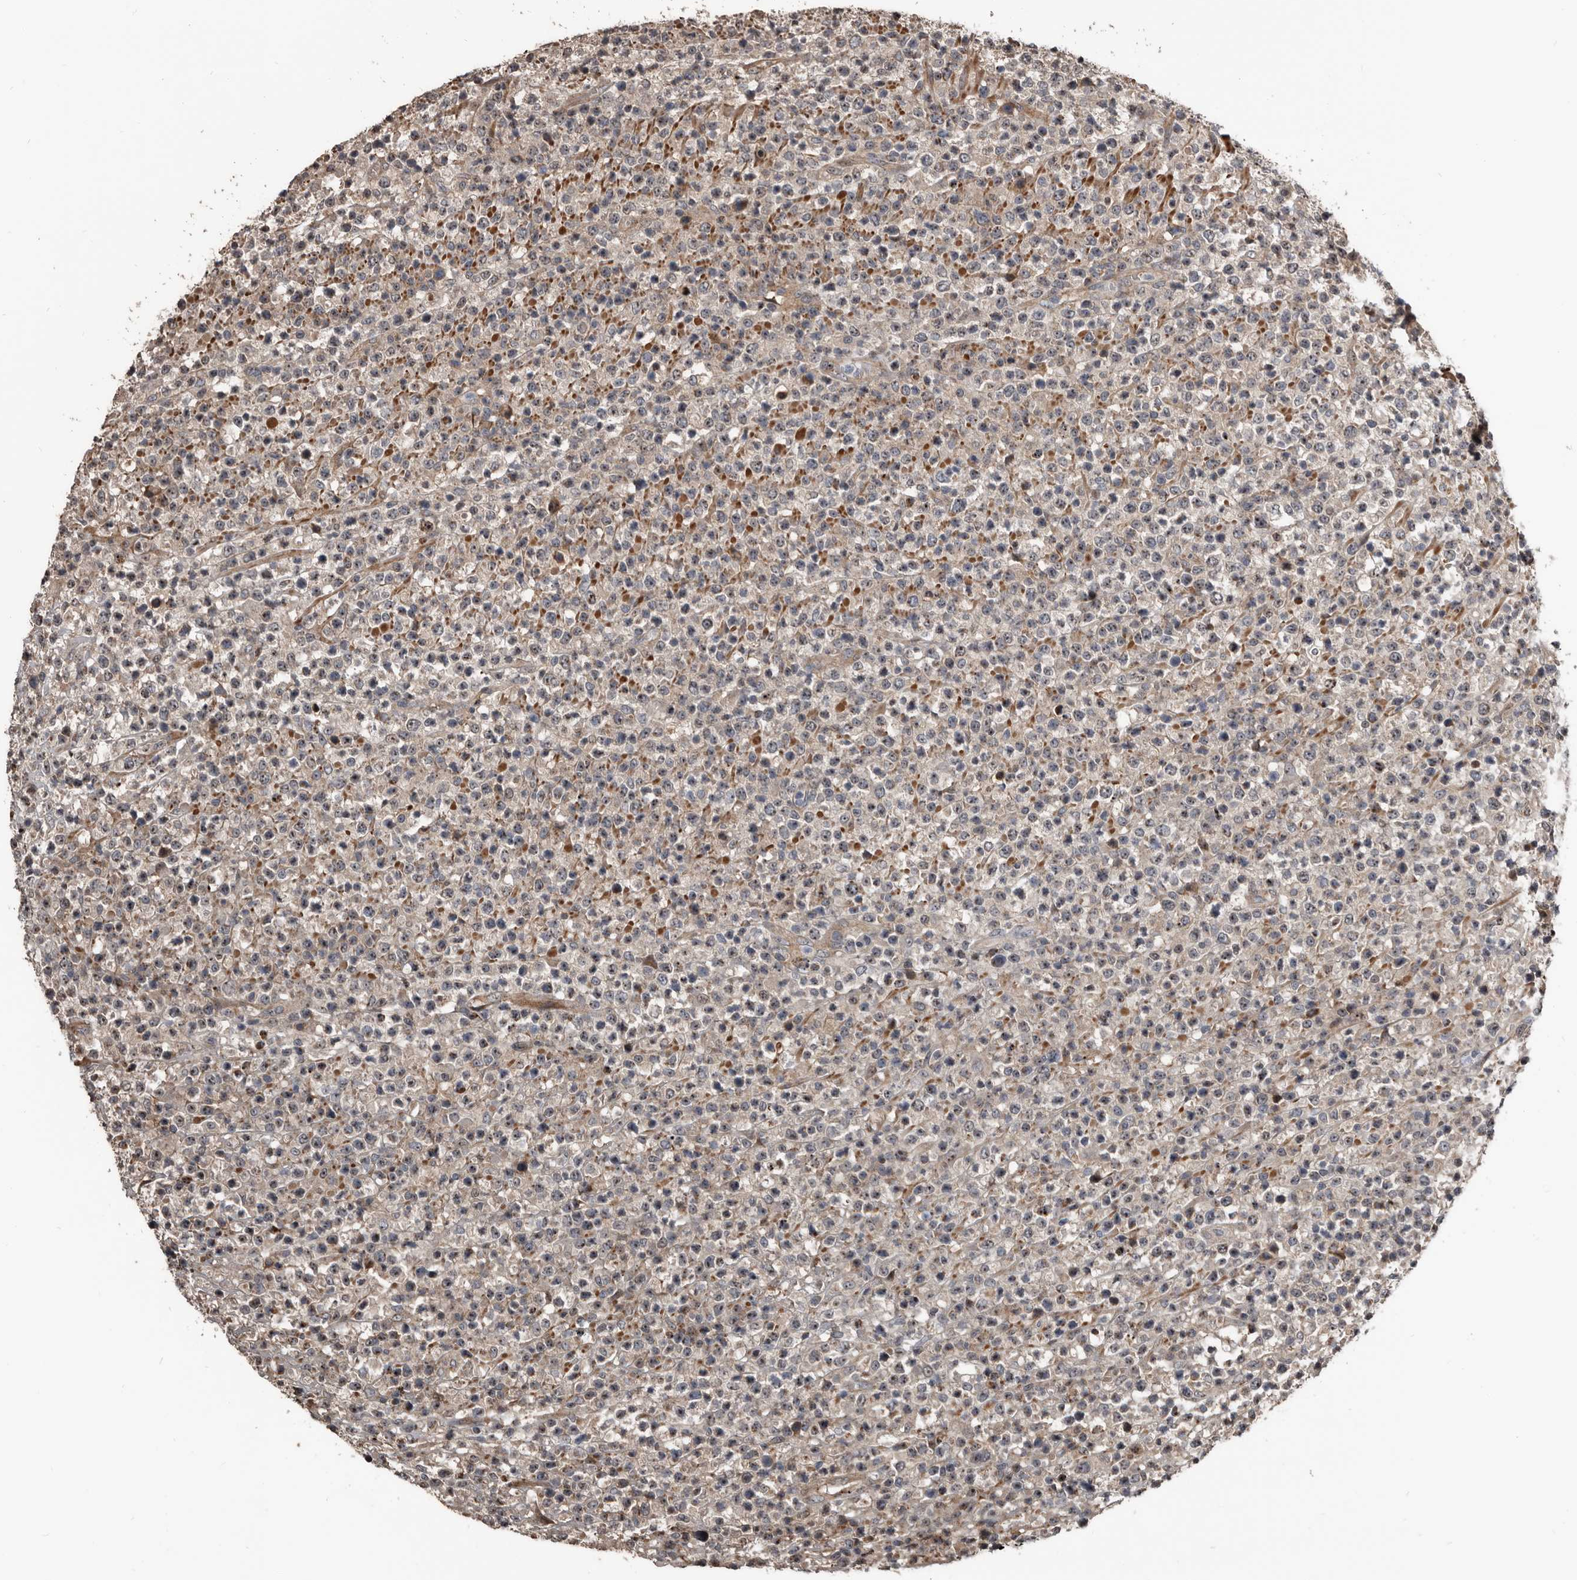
{"staining": {"intensity": "weak", "quantity": "<25%", "location": "cytoplasmic/membranous"}, "tissue": "lymphoma", "cell_type": "Tumor cells", "image_type": "cancer", "snomed": [{"axis": "morphology", "description": "Malignant lymphoma, non-Hodgkin's type, High grade"}, {"axis": "topography", "description": "Colon"}], "caption": "The photomicrograph demonstrates no staining of tumor cells in high-grade malignant lymphoma, non-Hodgkin's type. (Brightfield microscopy of DAB (3,3'-diaminobenzidine) IHC at high magnification).", "gene": "DHPS", "patient": {"sex": "female", "age": 53}}